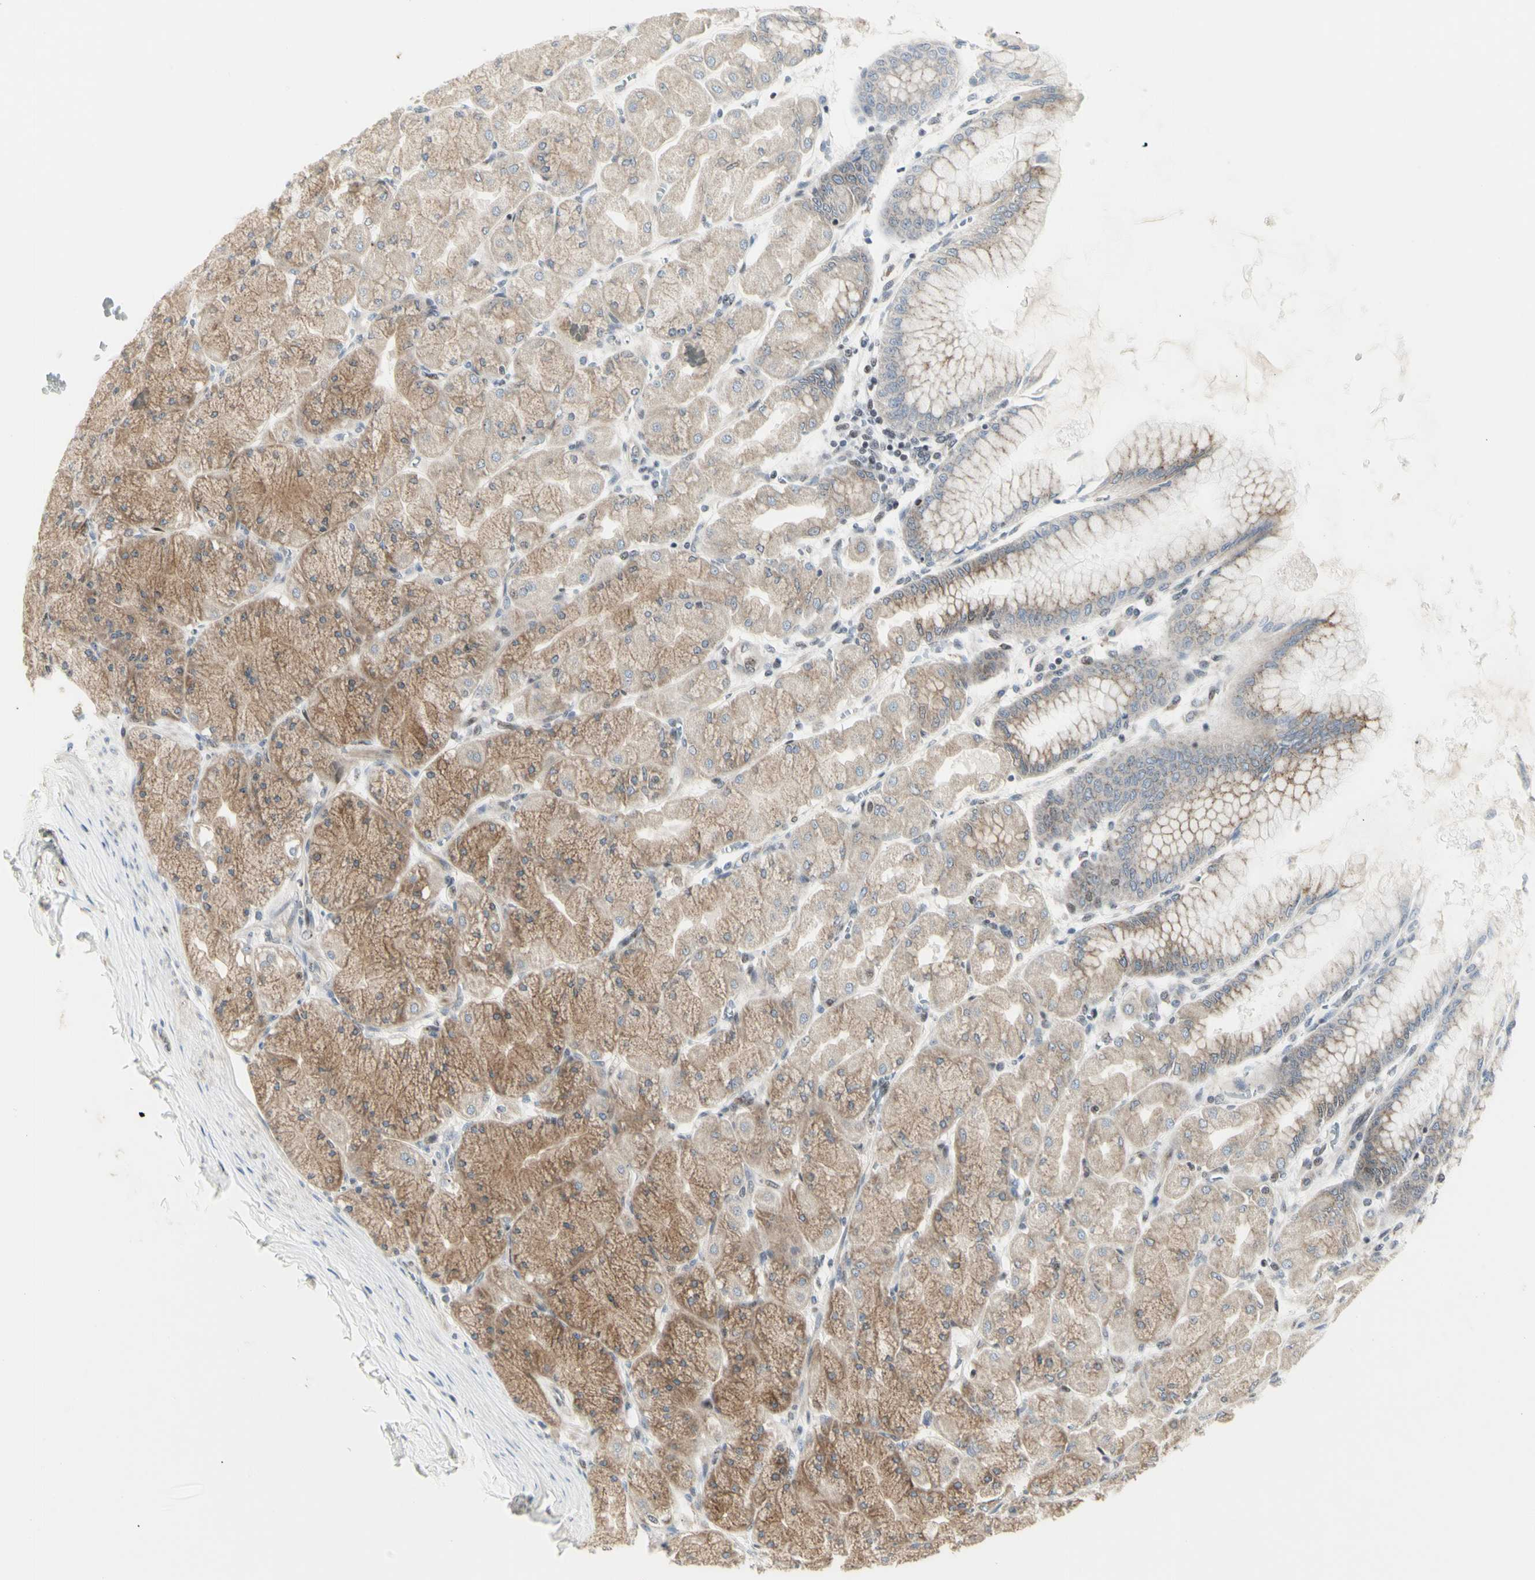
{"staining": {"intensity": "strong", "quantity": "<25%", "location": "cytoplasmic/membranous,nuclear"}, "tissue": "stomach", "cell_type": "Glandular cells", "image_type": "normal", "snomed": [{"axis": "morphology", "description": "Normal tissue, NOS"}, {"axis": "topography", "description": "Stomach, upper"}], "caption": "Glandular cells reveal medium levels of strong cytoplasmic/membranous,nuclear positivity in approximately <25% of cells in normal stomach. The staining was performed using DAB (3,3'-diaminobenzidine) to visualize the protein expression in brown, while the nuclei were stained in blue with hematoxylin (Magnification: 20x).", "gene": "DHRS7B", "patient": {"sex": "female", "age": 56}}